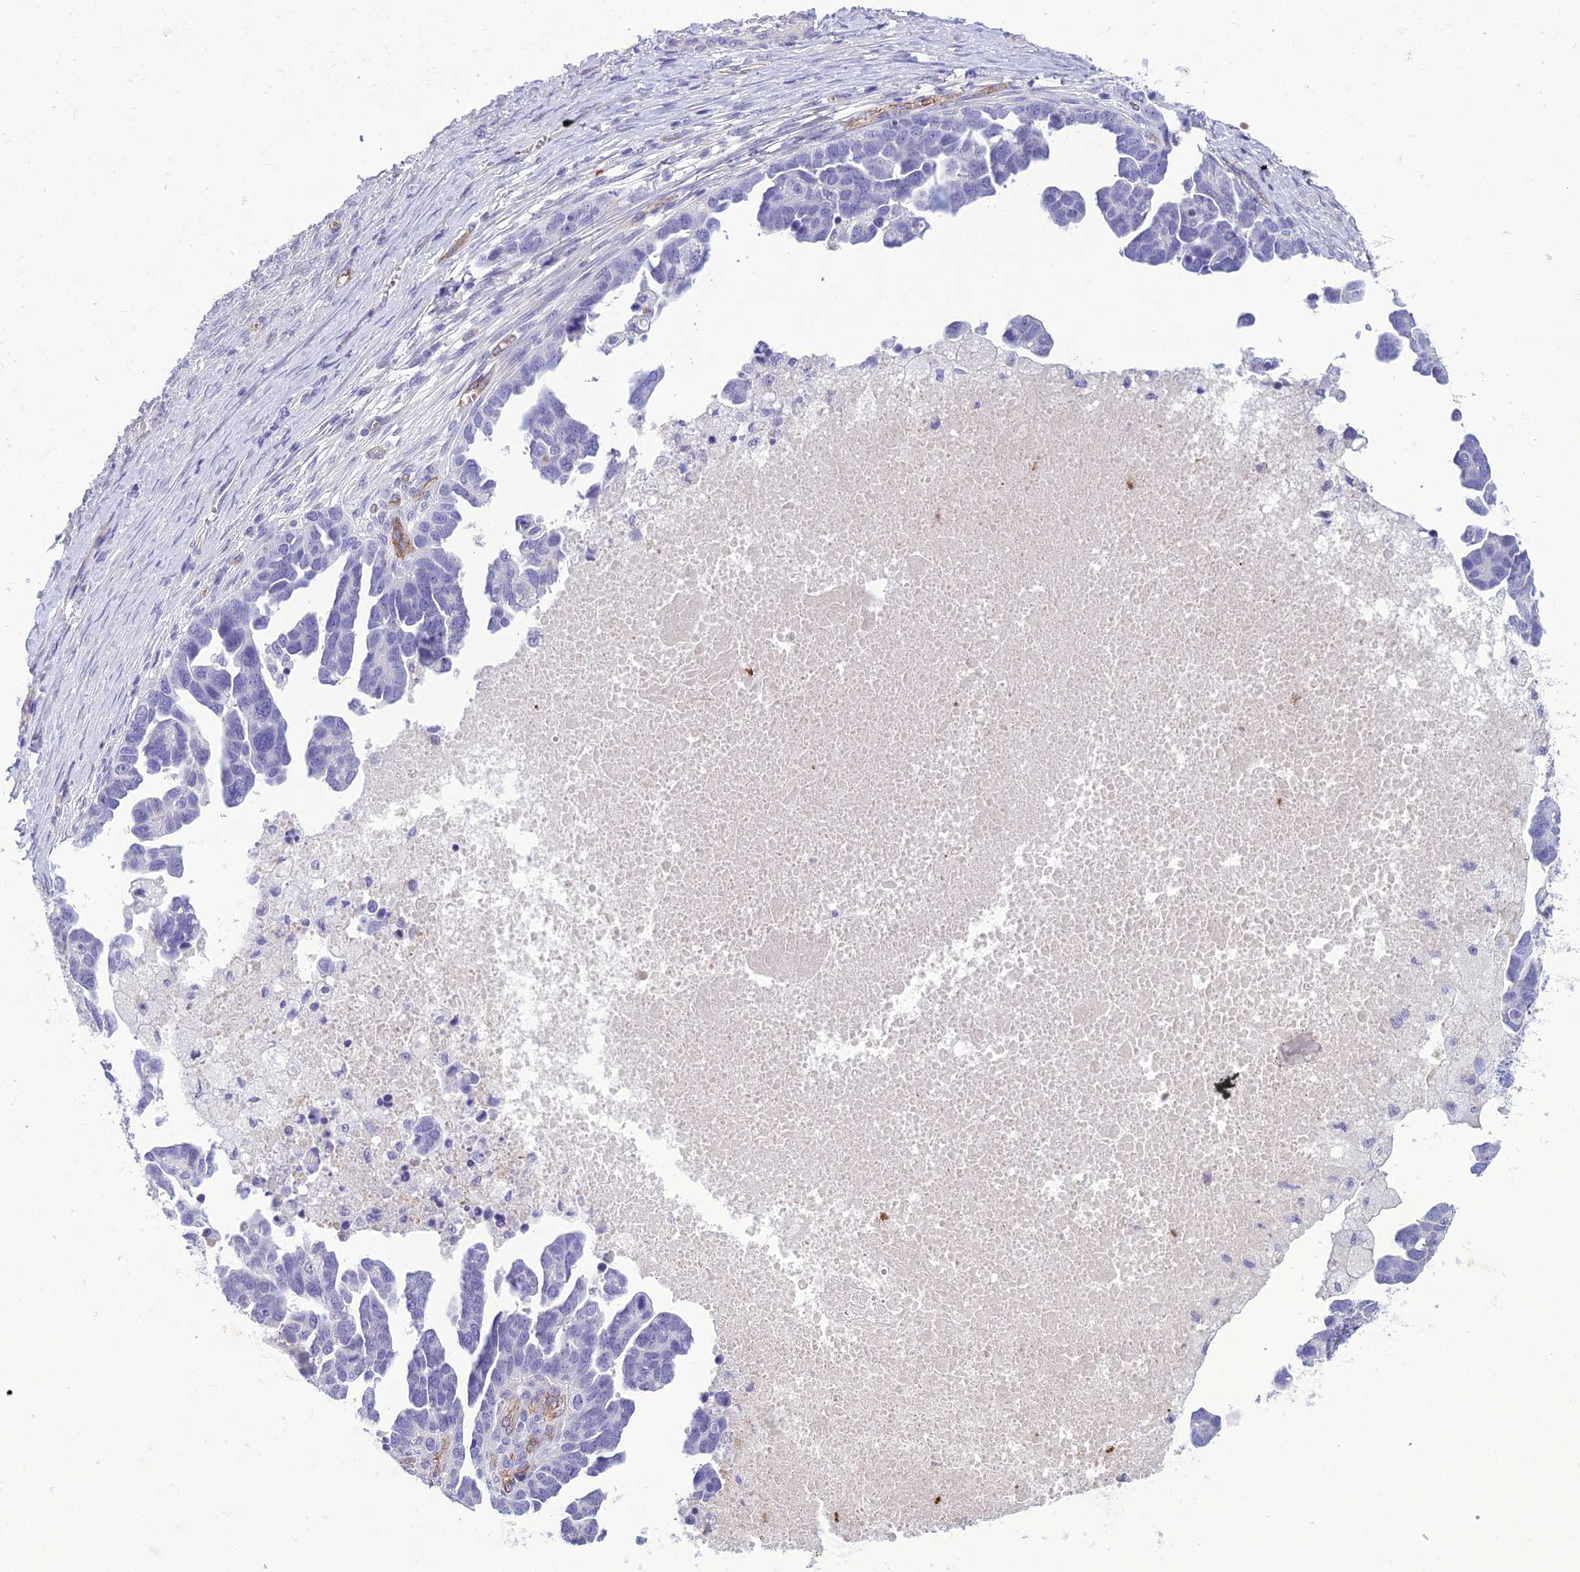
{"staining": {"intensity": "negative", "quantity": "none", "location": "none"}, "tissue": "ovarian cancer", "cell_type": "Tumor cells", "image_type": "cancer", "snomed": [{"axis": "morphology", "description": "Cystadenocarcinoma, serous, NOS"}, {"axis": "topography", "description": "Ovary"}], "caption": "Immunohistochemistry of human ovarian cancer displays no positivity in tumor cells.", "gene": "BBS7", "patient": {"sex": "female", "age": 54}}